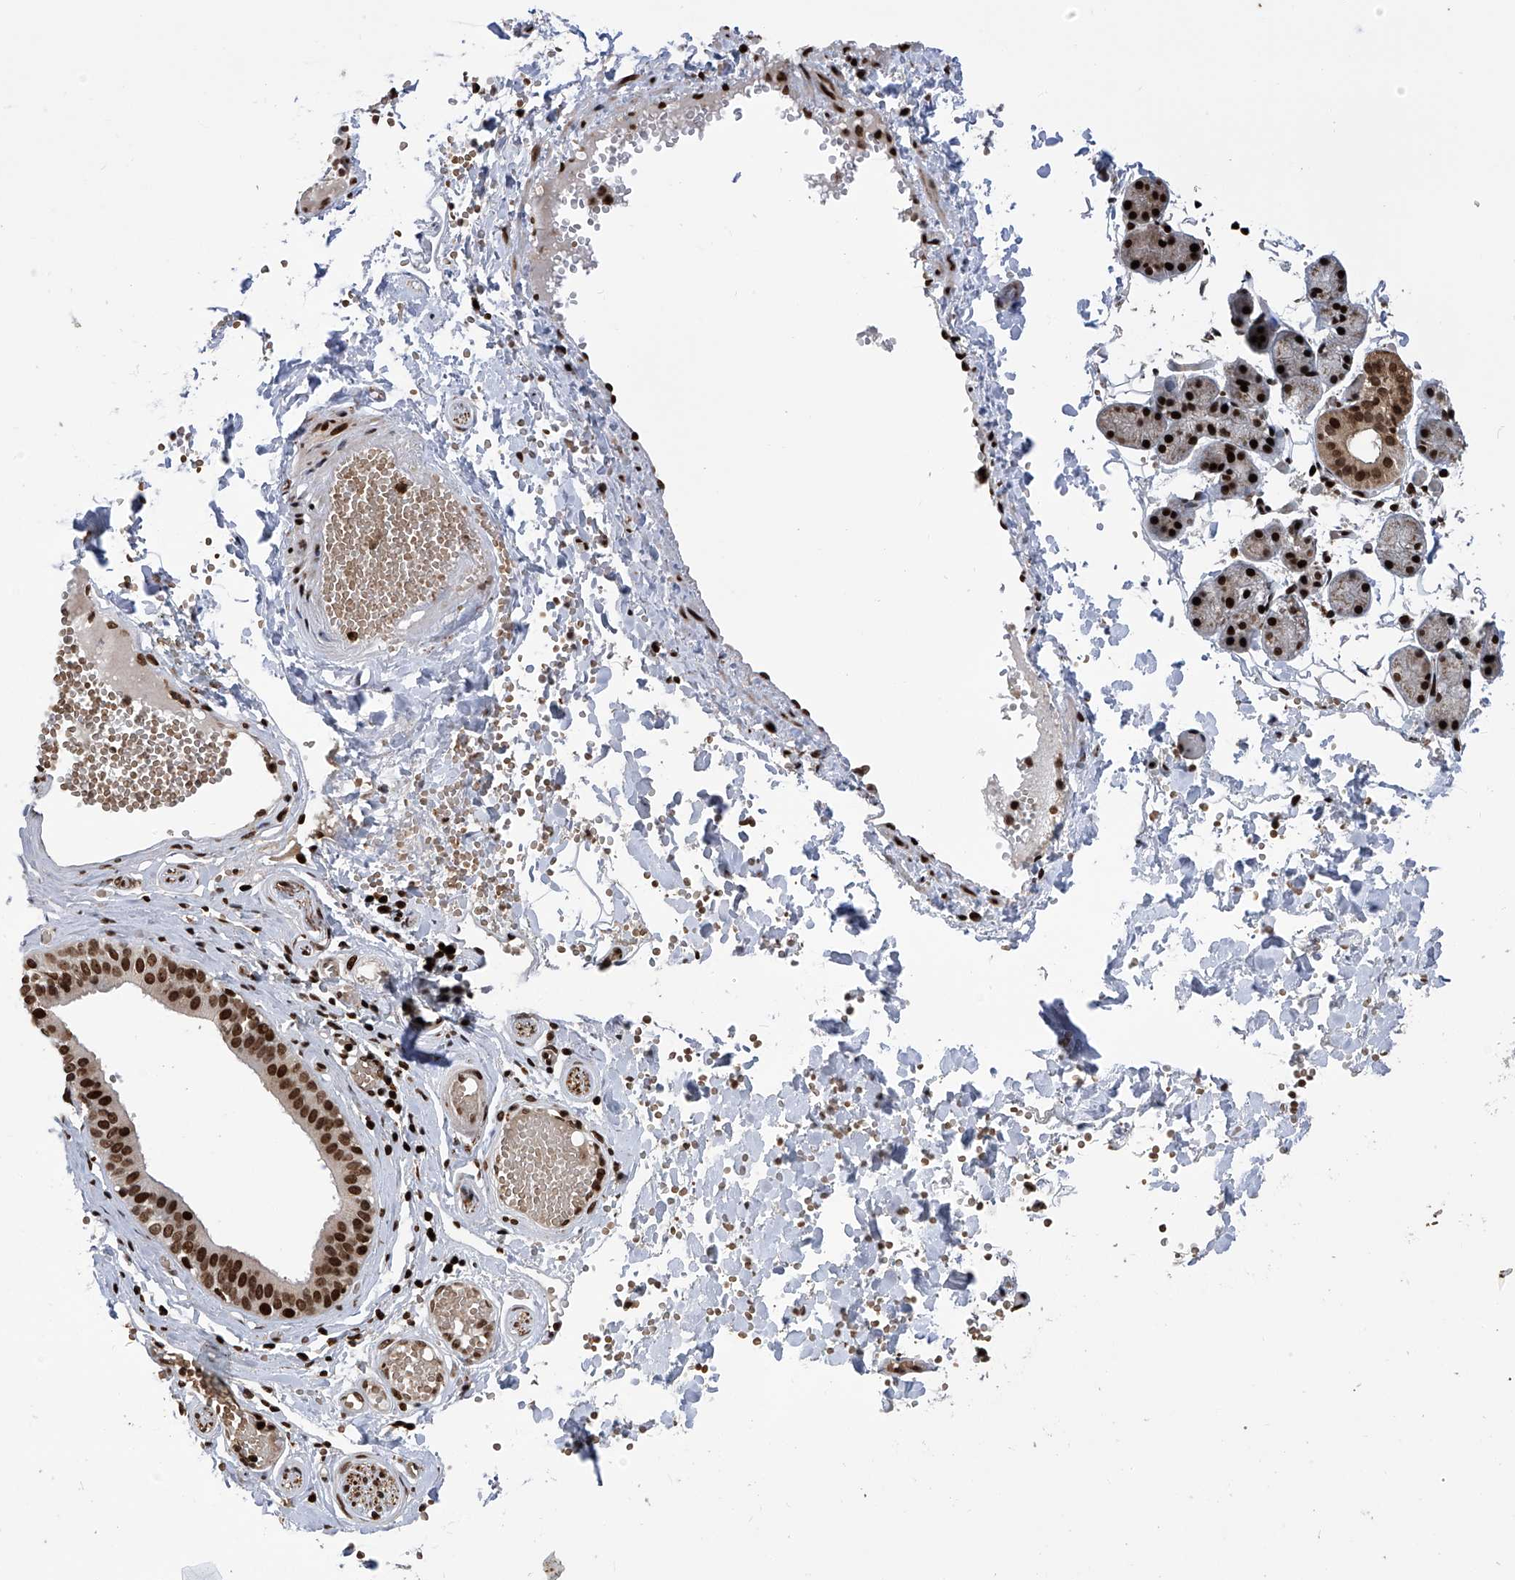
{"staining": {"intensity": "strong", "quantity": "25%-75%", "location": "cytoplasmic/membranous,nuclear"}, "tissue": "salivary gland", "cell_type": "Glandular cells", "image_type": "normal", "snomed": [{"axis": "morphology", "description": "Normal tissue, NOS"}, {"axis": "topography", "description": "Salivary gland"}], "caption": "A brown stain labels strong cytoplasmic/membranous,nuclear positivity of a protein in glandular cells of unremarkable salivary gland.", "gene": "PAK1IP1", "patient": {"sex": "female", "age": 33}}